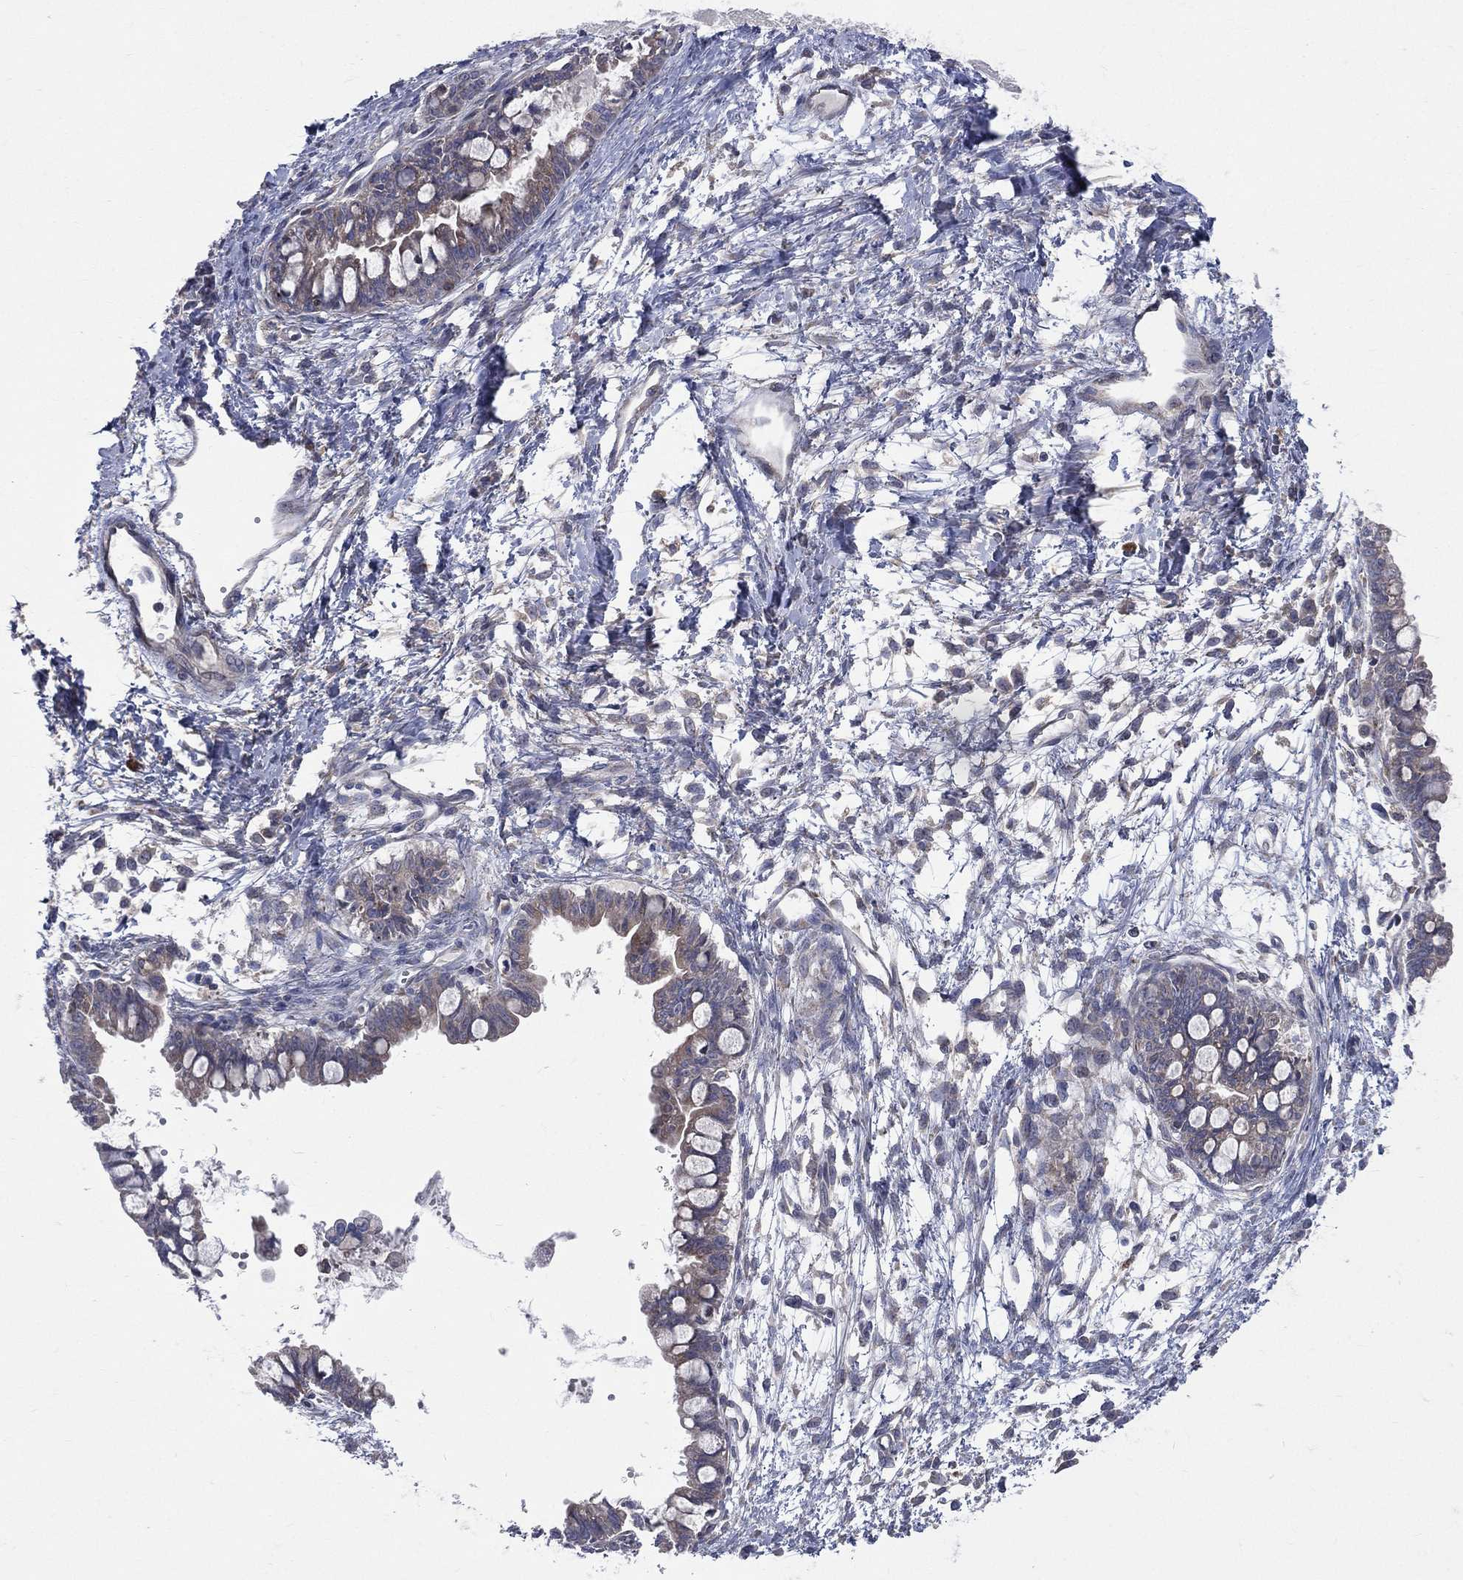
{"staining": {"intensity": "weak", "quantity": "25%-75%", "location": "cytoplasmic/membranous"}, "tissue": "ovarian cancer", "cell_type": "Tumor cells", "image_type": "cancer", "snomed": [{"axis": "morphology", "description": "Cystadenocarcinoma, mucinous, NOS"}, {"axis": "topography", "description": "Ovary"}], "caption": "A low amount of weak cytoplasmic/membranous positivity is appreciated in approximately 25%-75% of tumor cells in ovarian cancer (mucinous cystadenocarcinoma) tissue.", "gene": "CCDC159", "patient": {"sex": "female", "age": 63}}